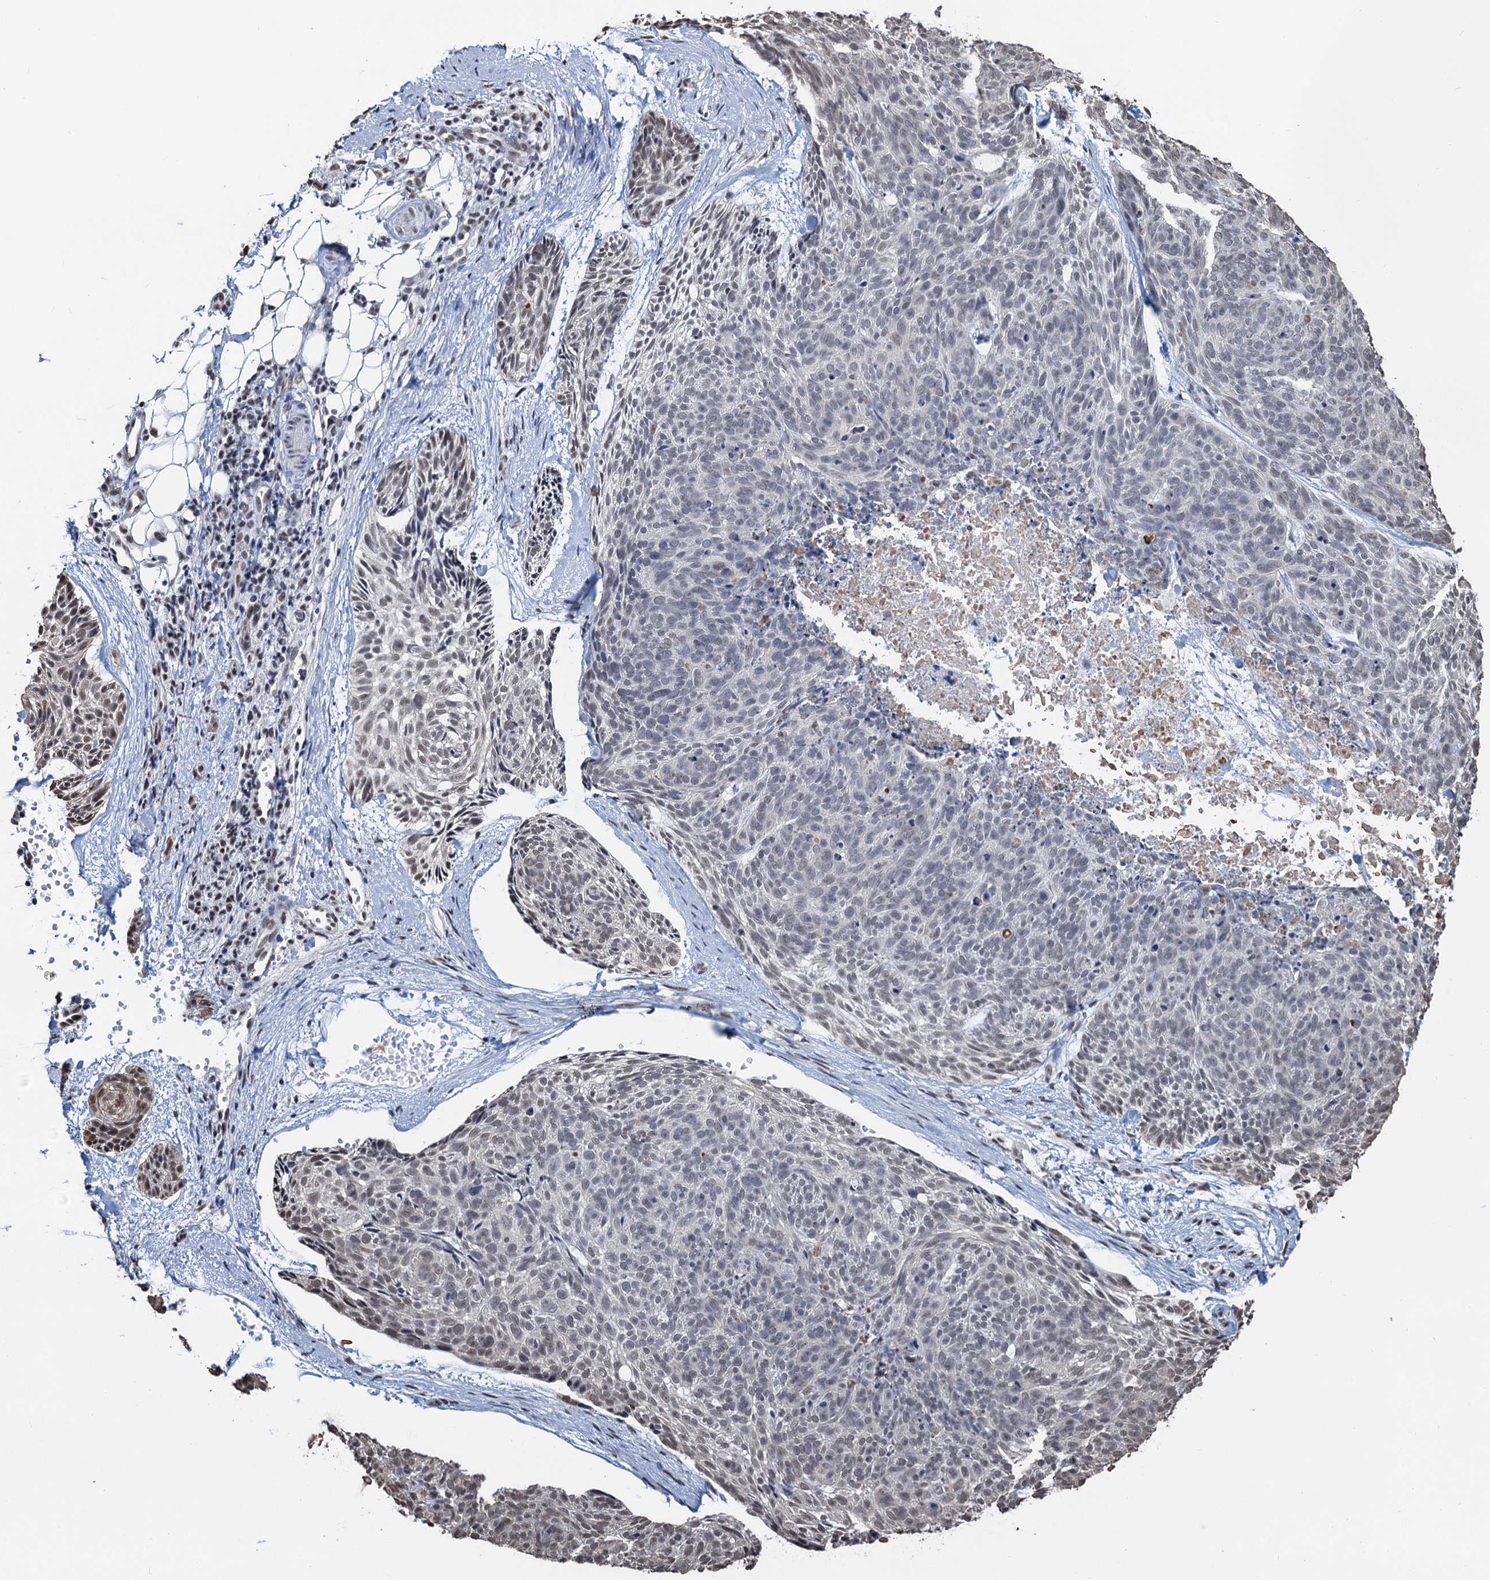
{"staining": {"intensity": "weak", "quantity": "25%-75%", "location": "nuclear"}, "tissue": "skin cancer", "cell_type": "Tumor cells", "image_type": "cancer", "snomed": [{"axis": "morphology", "description": "Normal tissue, NOS"}, {"axis": "morphology", "description": "Basal cell carcinoma"}, {"axis": "topography", "description": "Skin"}], "caption": "Approximately 25%-75% of tumor cells in human skin cancer (basal cell carcinoma) show weak nuclear protein staining as visualized by brown immunohistochemical staining.", "gene": "ZNF609", "patient": {"sex": "male", "age": 66}}